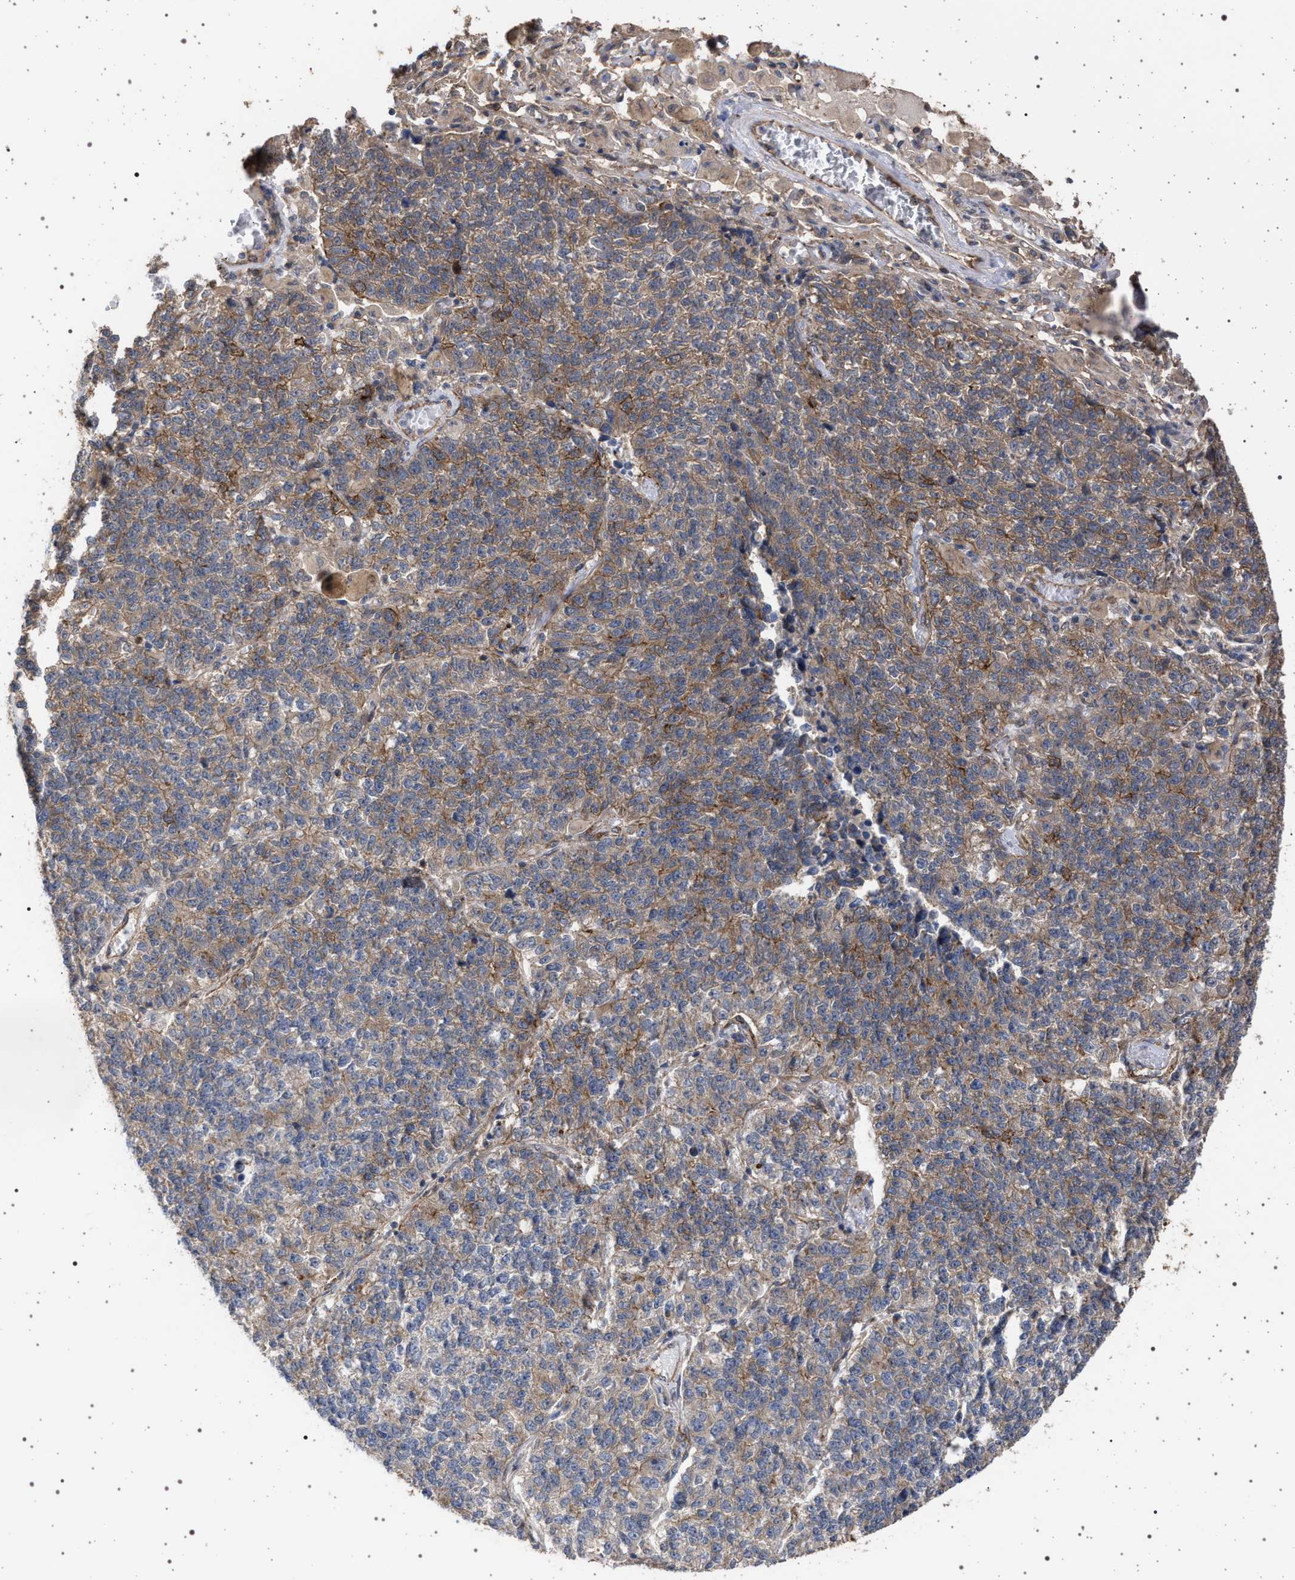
{"staining": {"intensity": "moderate", "quantity": "25%-75%", "location": "cytoplasmic/membranous"}, "tissue": "lung cancer", "cell_type": "Tumor cells", "image_type": "cancer", "snomed": [{"axis": "morphology", "description": "Adenocarcinoma, NOS"}, {"axis": "topography", "description": "Lung"}], "caption": "Tumor cells display moderate cytoplasmic/membranous positivity in about 25%-75% of cells in lung cancer (adenocarcinoma). (DAB = brown stain, brightfield microscopy at high magnification).", "gene": "IFT20", "patient": {"sex": "male", "age": 49}}